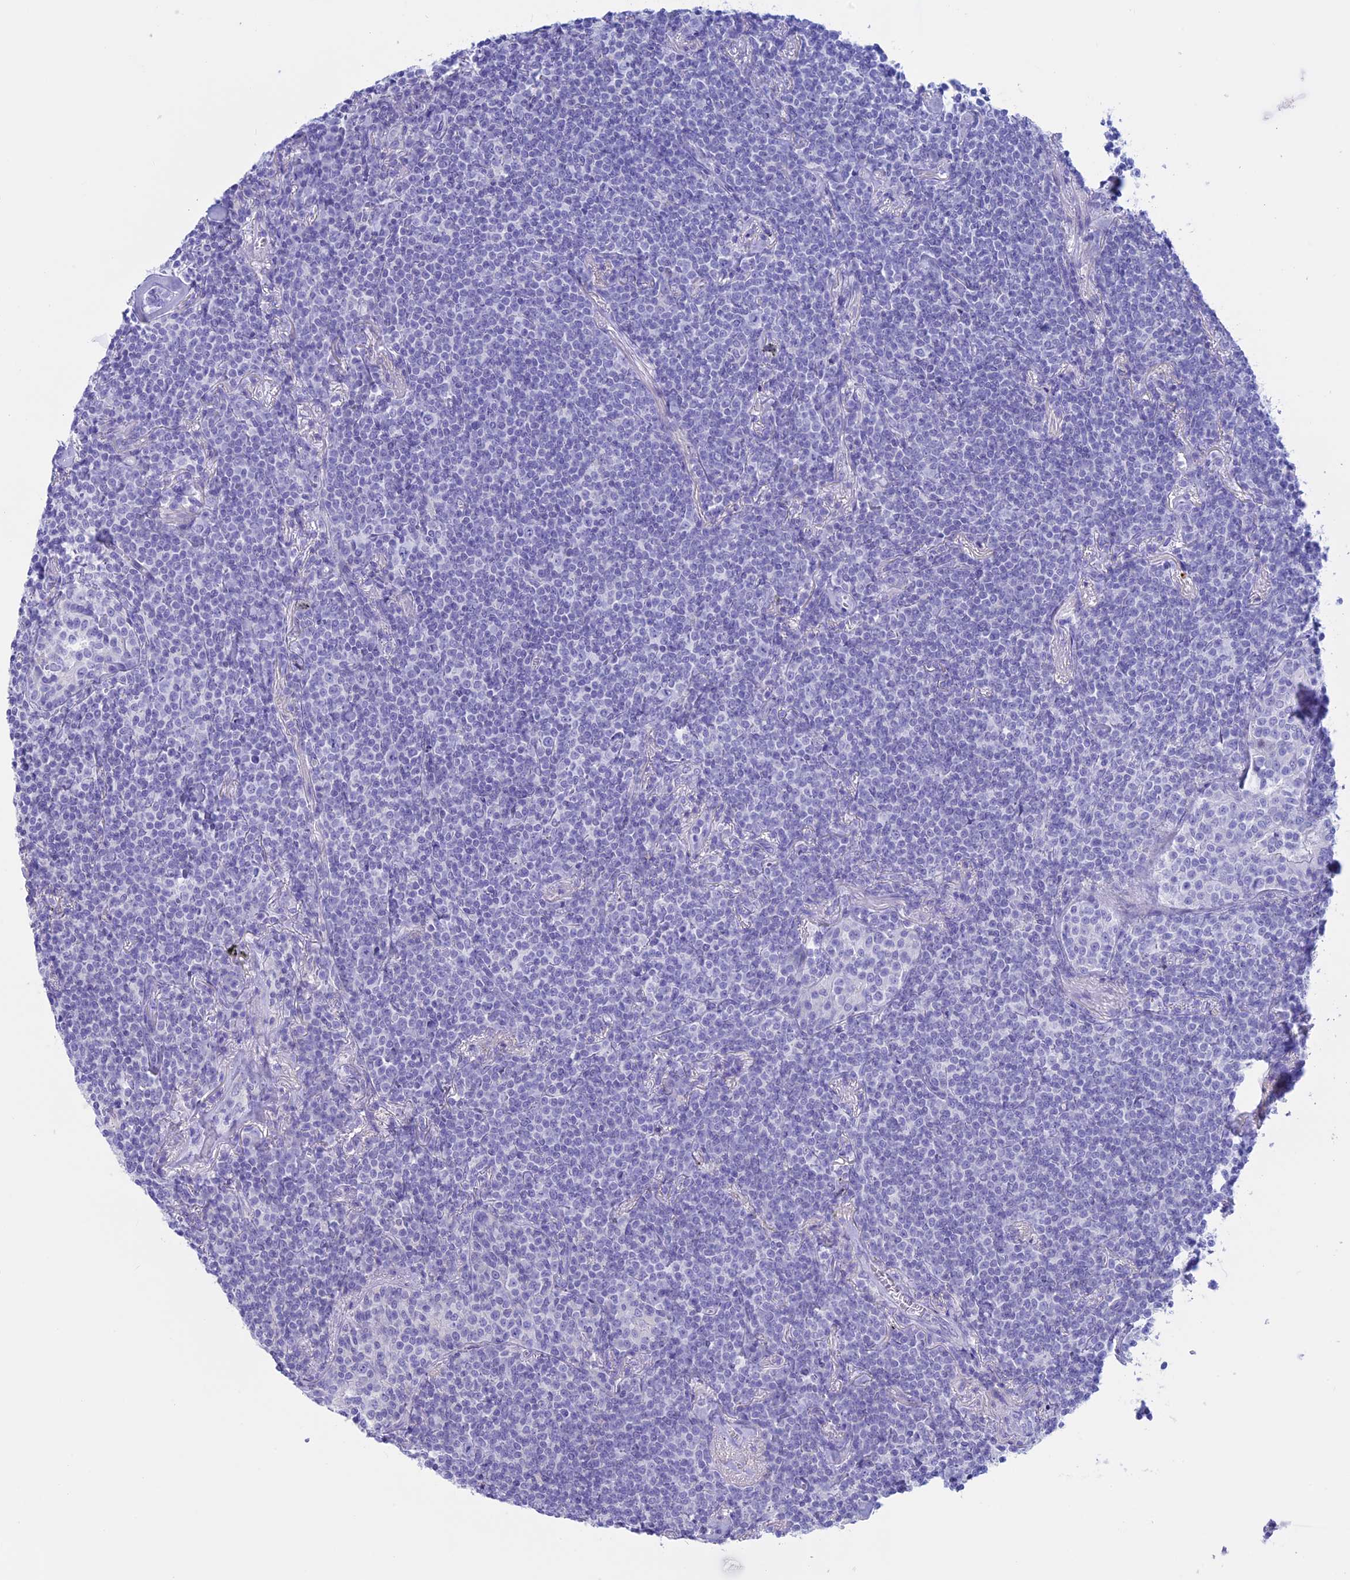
{"staining": {"intensity": "negative", "quantity": "none", "location": "none"}, "tissue": "lymphoma", "cell_type": "Tumor cells", "image_type": "cancer", "snomed": [{"axis": "morphology", "description": "Malignant lymphoma, non-Hodgkin's type, Low grade"}, {"axis": "topography", "description": "Lung"}], "caption": "The photomicrograph displays no significant positivity in tumor cells of lymphoma.", "gene": "RP1", "patient": {"sex": "female", "age": 71}}